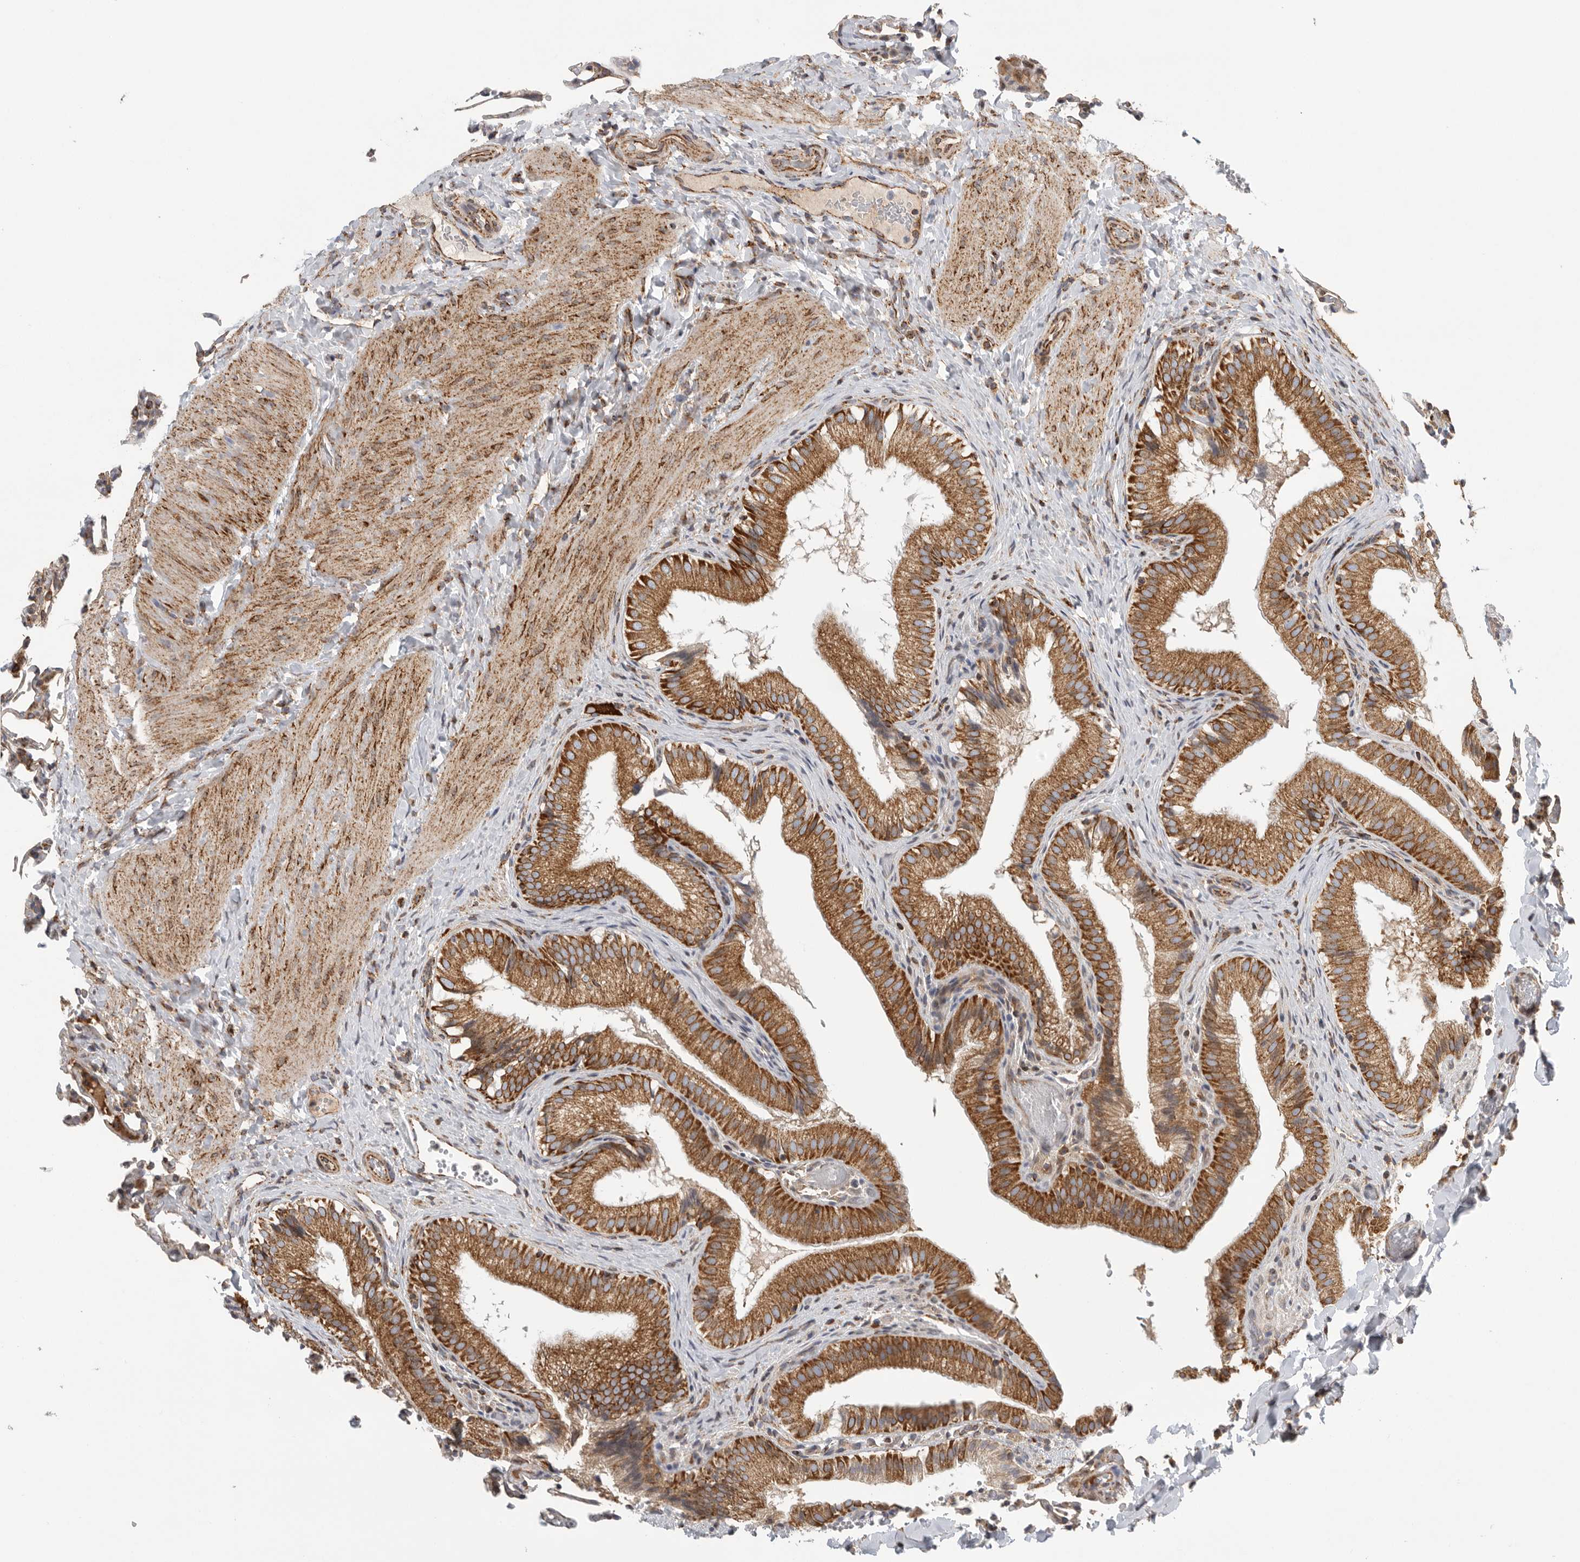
{"staining": {"intensity": "strong", "quantity": ">75%", "location": "cytoplasmic/membranous"}, "tissue": "gallbladder", "cell_type": "Glandular cells", "image_type": "normal", "snomed": [{"axis": "morphology", "description": "Normal tissue, NOS"}, {"axis": "topography", "description": "Gallbladder"}], "caption": "IHC (DAB (3,3'-diaminobenzidine)) staining of normal gallbladder exhibits strong cytoplasmic/membranous protein expression in approximately >75% of glandular cells.", "gene": "FKBP8", "patient": {"sex": "female", "age": 30}}